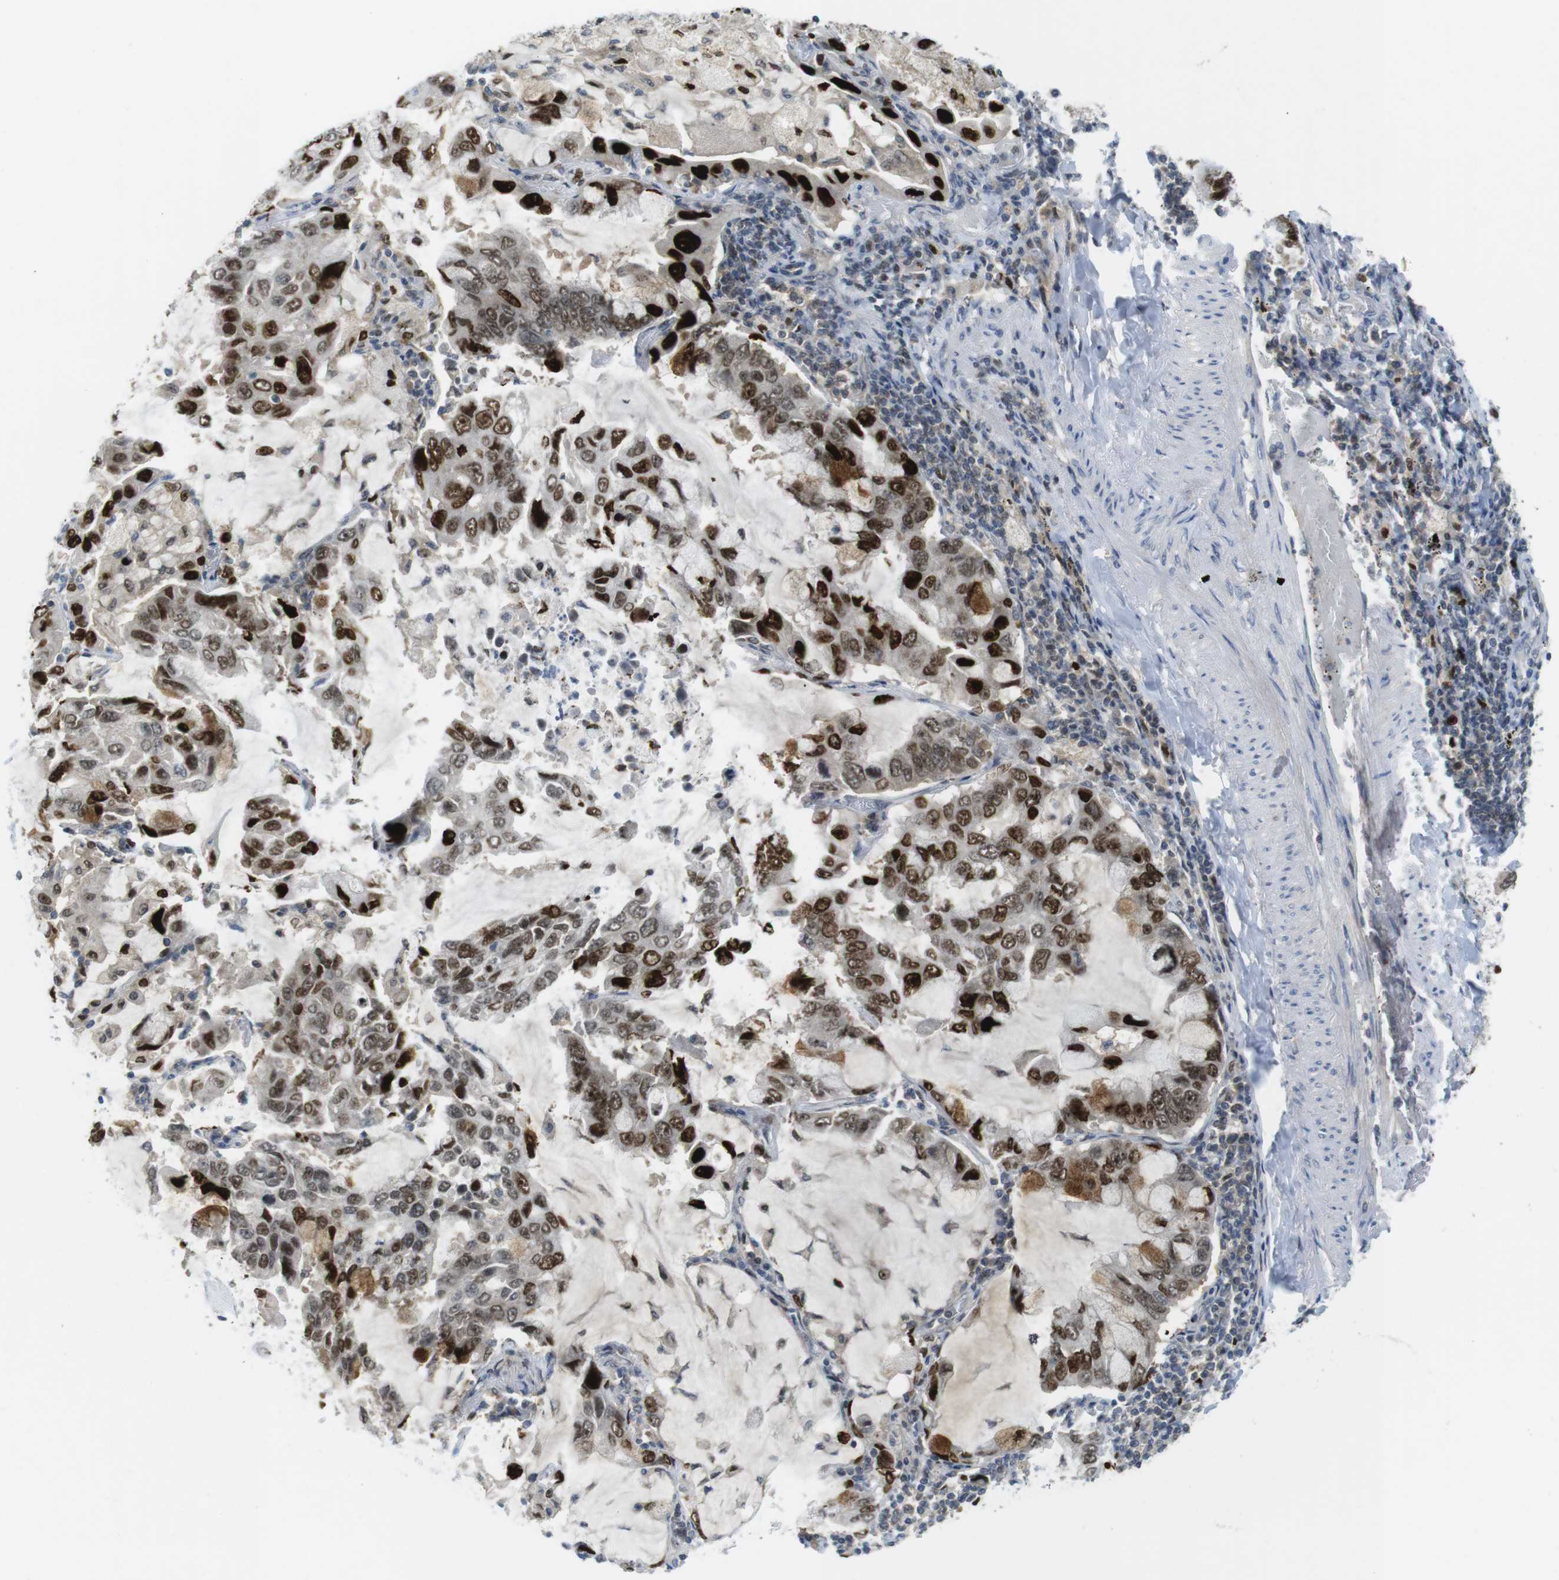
{"staining": {"intensity": "strong", "quantity": "25%-75%", "location": "nuclear"}, "tissue": "lung cancer", "cell_type": "Tumor cells", "image_type": "cancer", "snomed": [{"axis": "morphology", "description": "Adenocarcinoma, NOS"}, {"axis": "topography", "description": "Lung"}], "caption": "Tumor cells show strong nuclear expression in about 25%-75% of cells in lung cancer (adenocarcinoma).", "gene": "RCC1", "patient": {"sex": "male", "age": 64}}